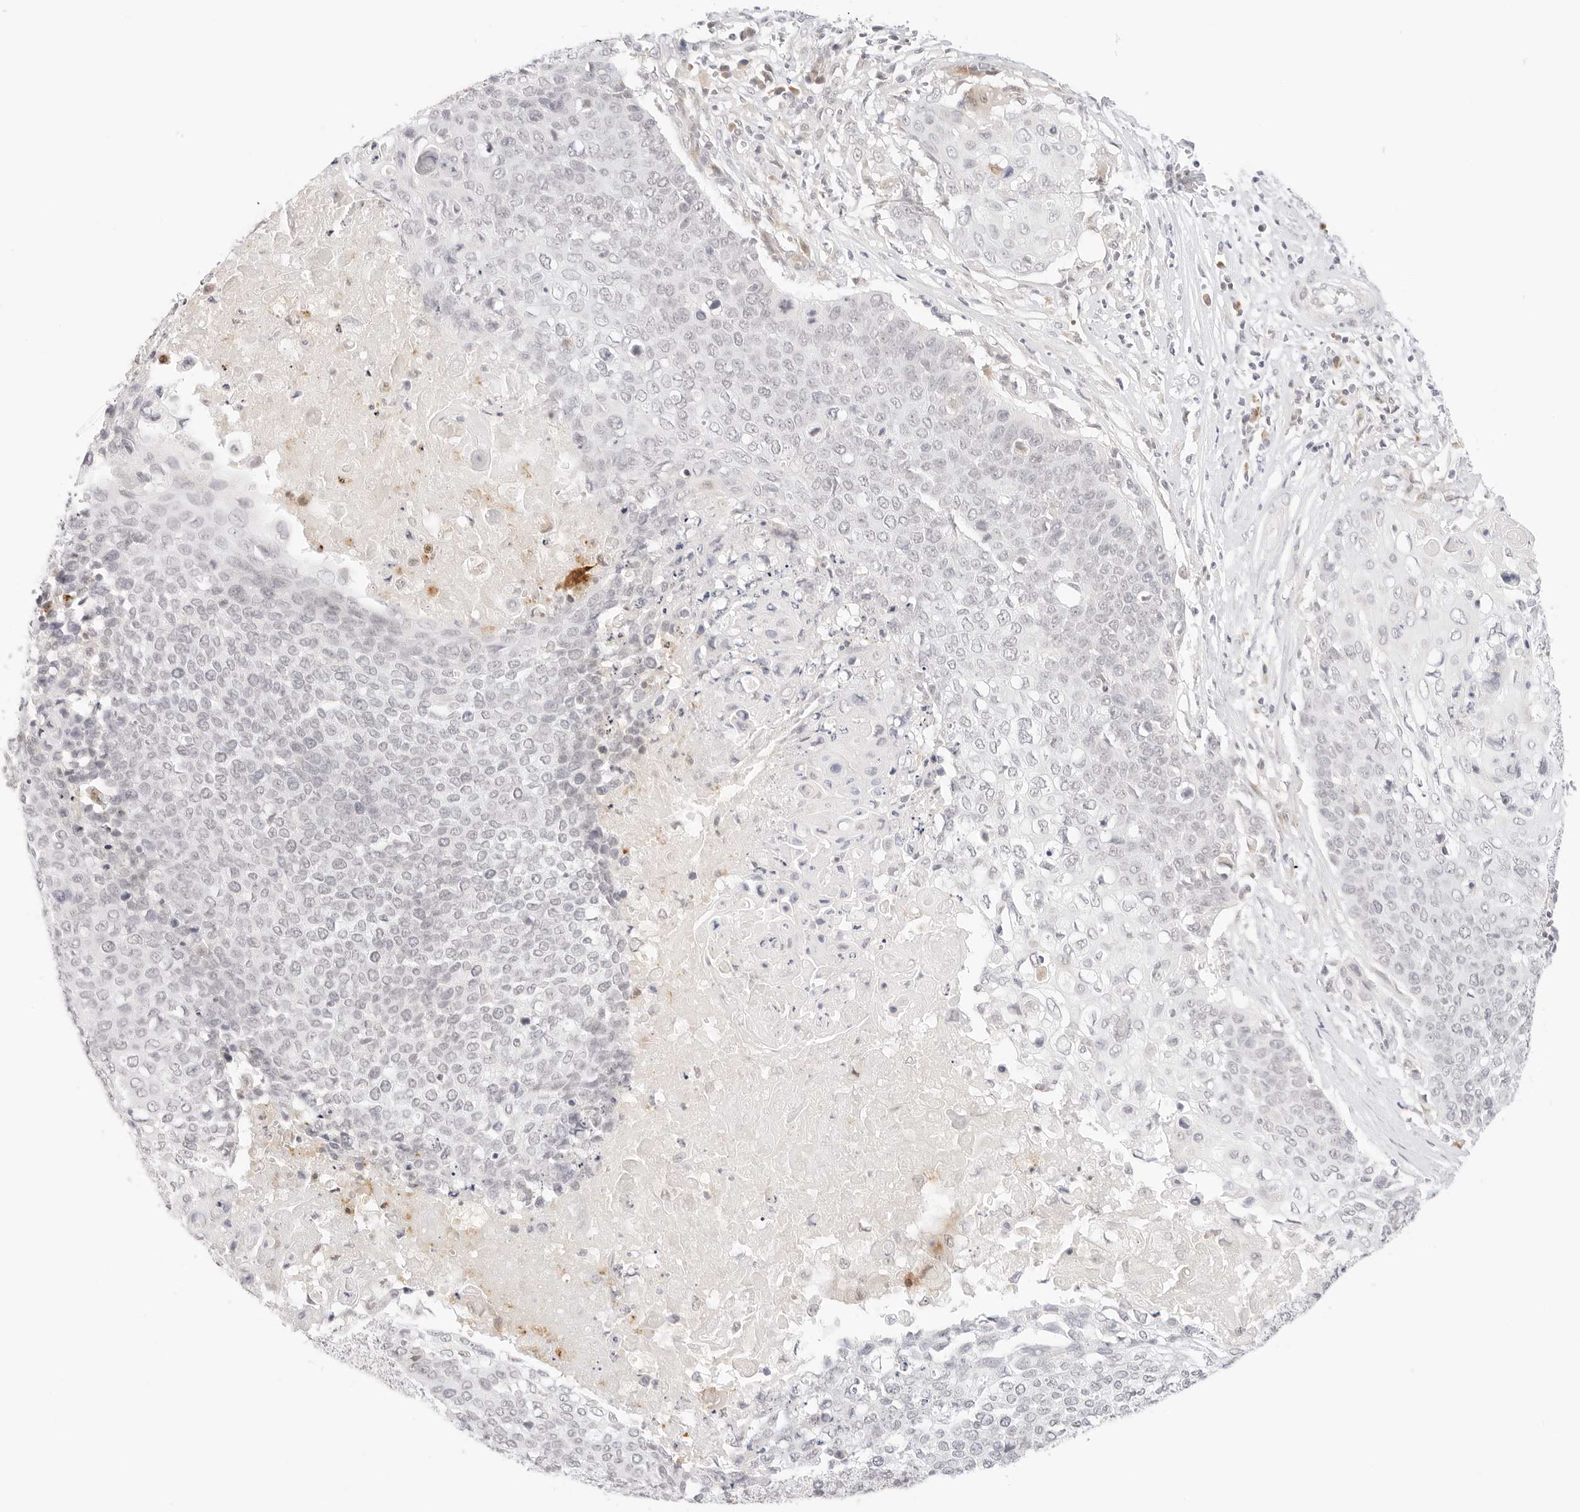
{"staining": {"intensity": "negative", "quantity": "none", "location": "none"}, "tissue": "cervical cancer", "cell_type": "Tumor cells", "image_type": "cancer", "snomed": [{"axis": "morphology", "description": "Squamous cell carcinoma, NOS"}, {"axis": "topography", "description": "Cervix"}], "caption": "Protein analysis of cervical cancer reveals no significant expression in tumor cells.", "gene": "XKR4", "patient": {"sex": "female", "age": 39}}